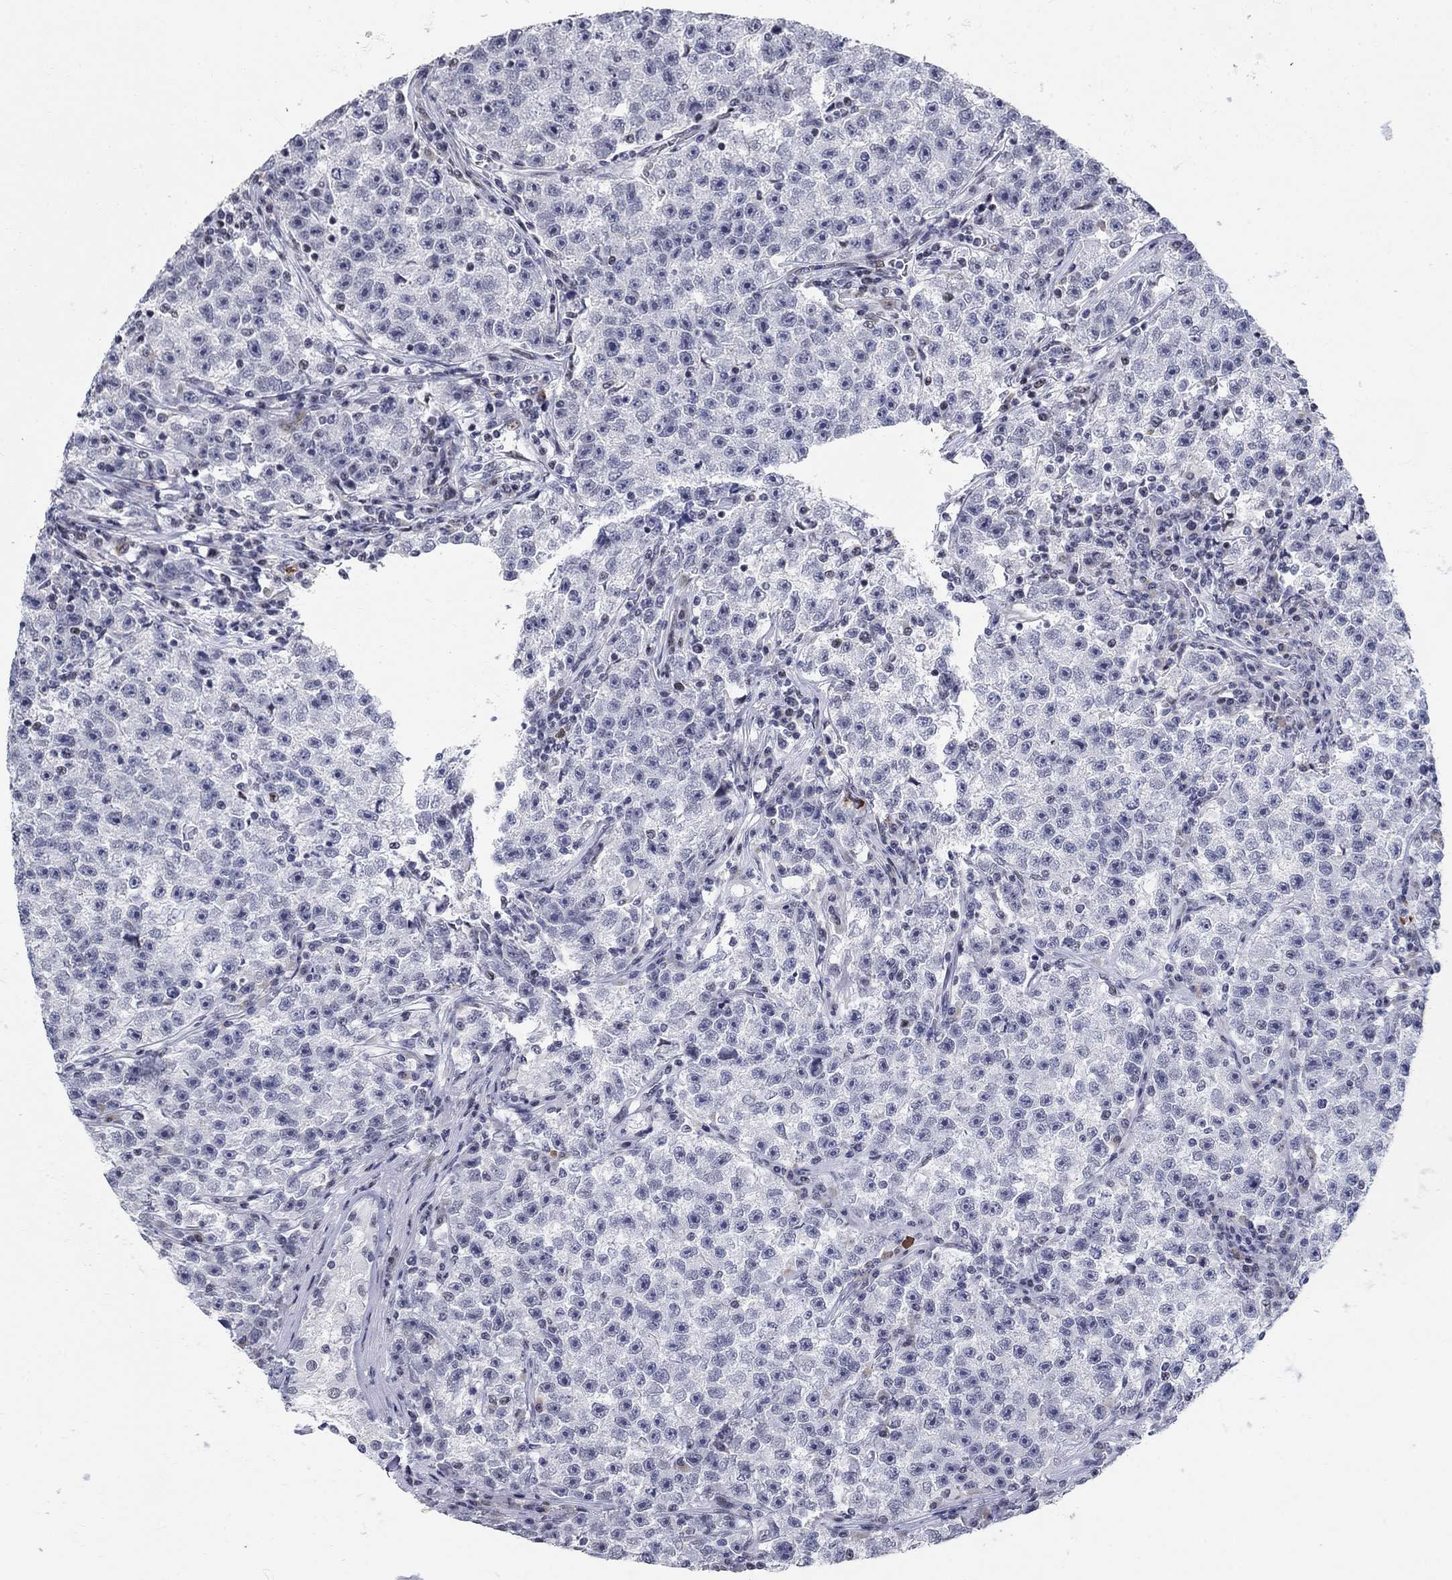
{"staining": {"intensity": "negative", "quantity": "none", "location": "none"}, "tissue": "testis cancer", "cell_type": "Tumor cells", "image_type": "cancer", "snomed": [{"axis": "morphology", "description": "Seminoma, NOS"}, {"axis": "topography", "description": "Testis"}], "caption": "Immunohistochemistry (IHC) of human seminoma (testis) demonstrates no positivity in tumor cells. The staining was performed using DAB (3,3'-diaminobenzidine) to visualize the protein expression in brown, while the nuclei were stained in blue with hematoxylin (Magnification: 20x).", "gene": "BHLHE22", "patient": {"sex": "male", "age": 22}}